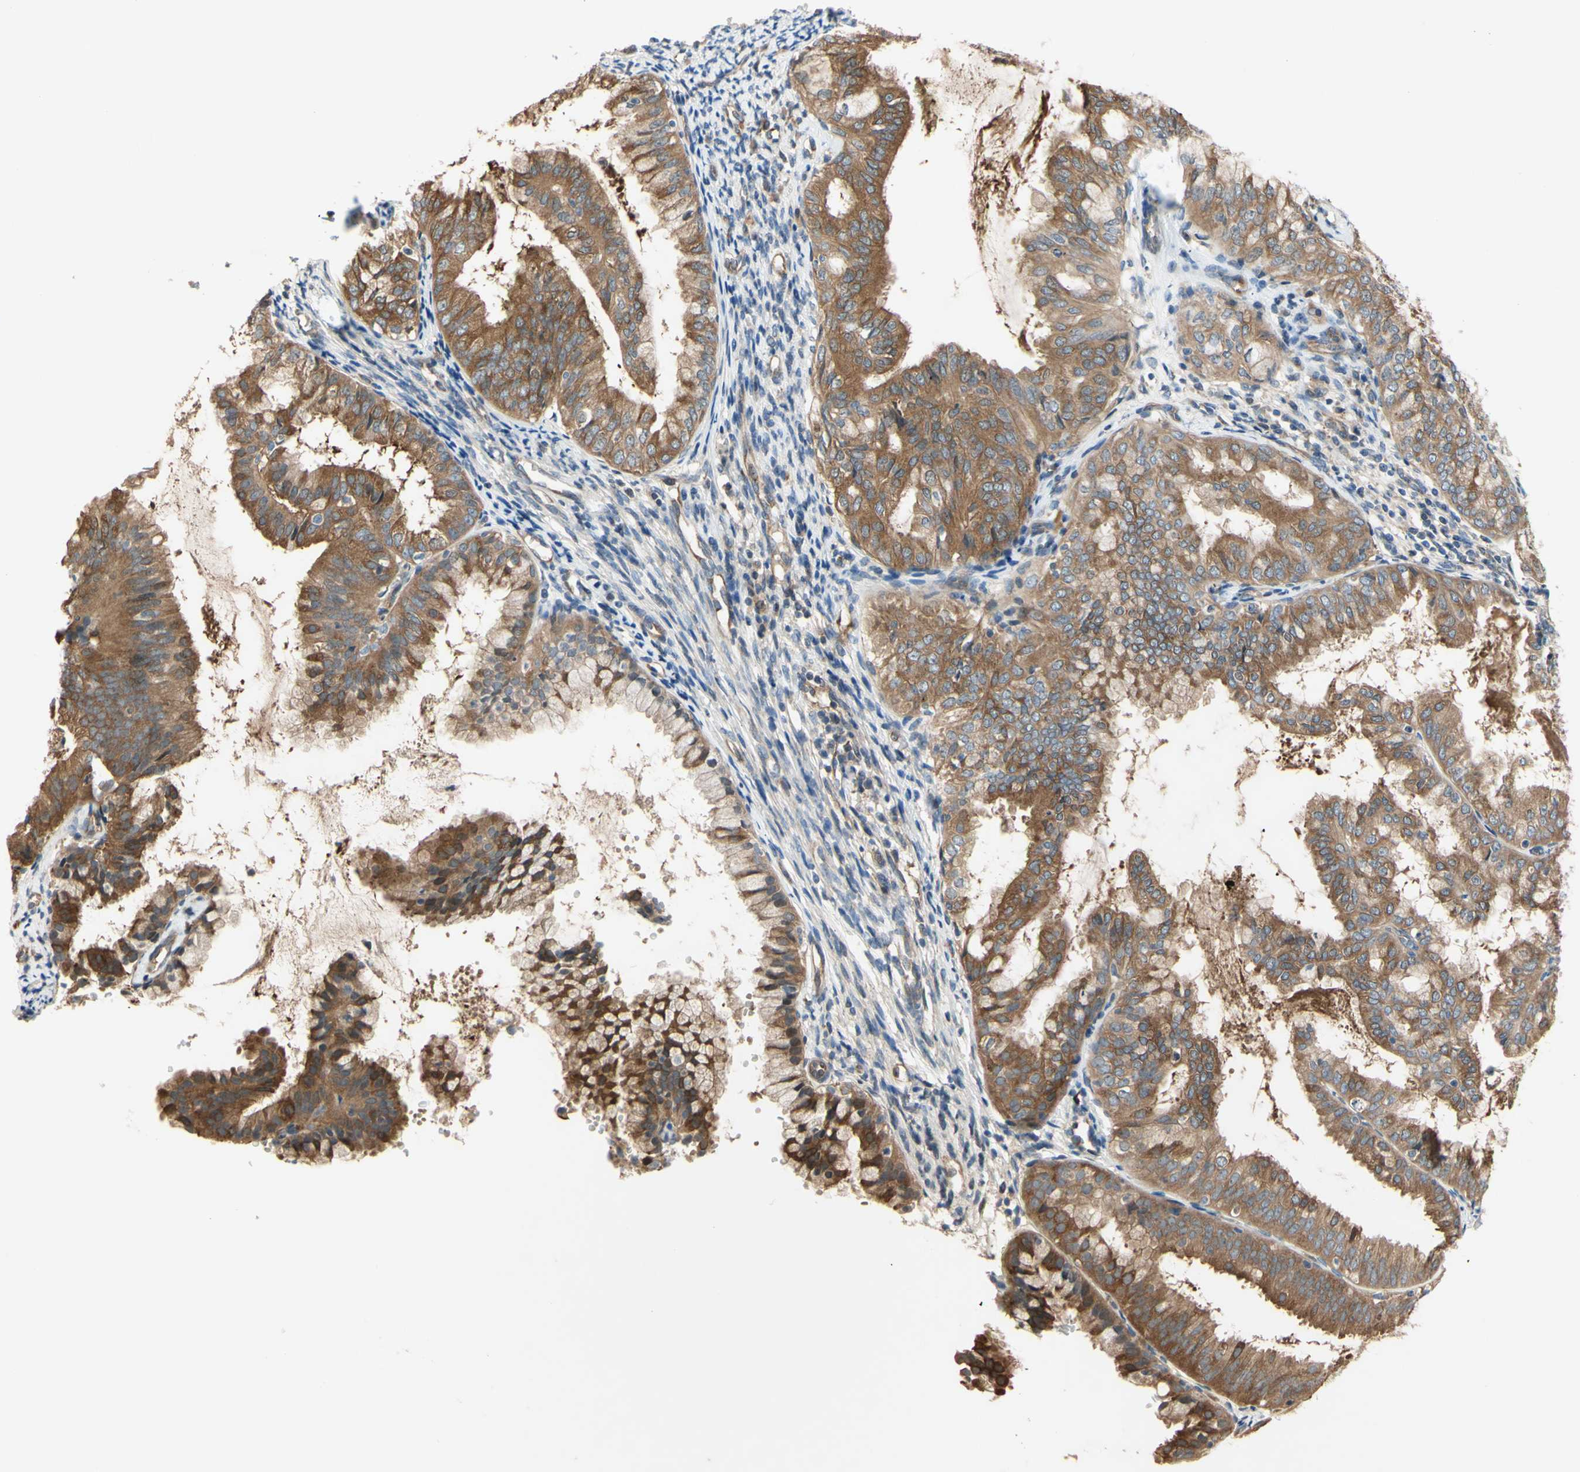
{"staining": {"intensity": "moderate", "quantity": ">75%", "location": "cytoplasmic/membranous"}, "tissue": "endometrial cancer", "cell_type": "Tumor cells", "image_type": "cancer", "snomed": [{"axis": "morphology", "description": "Adenocarcinoma, NOS"}, {"axis": "topography", "description": "Endometrium"}], "caption": "Moderate cytoplasmic/membranous expression for a protein is appreciated in approximately >75% of tumor cells of endometrial cancer using immunohistochemistry.", "gene": "DYNLRB1", "patient": {"sex": "female", "age": 63}}